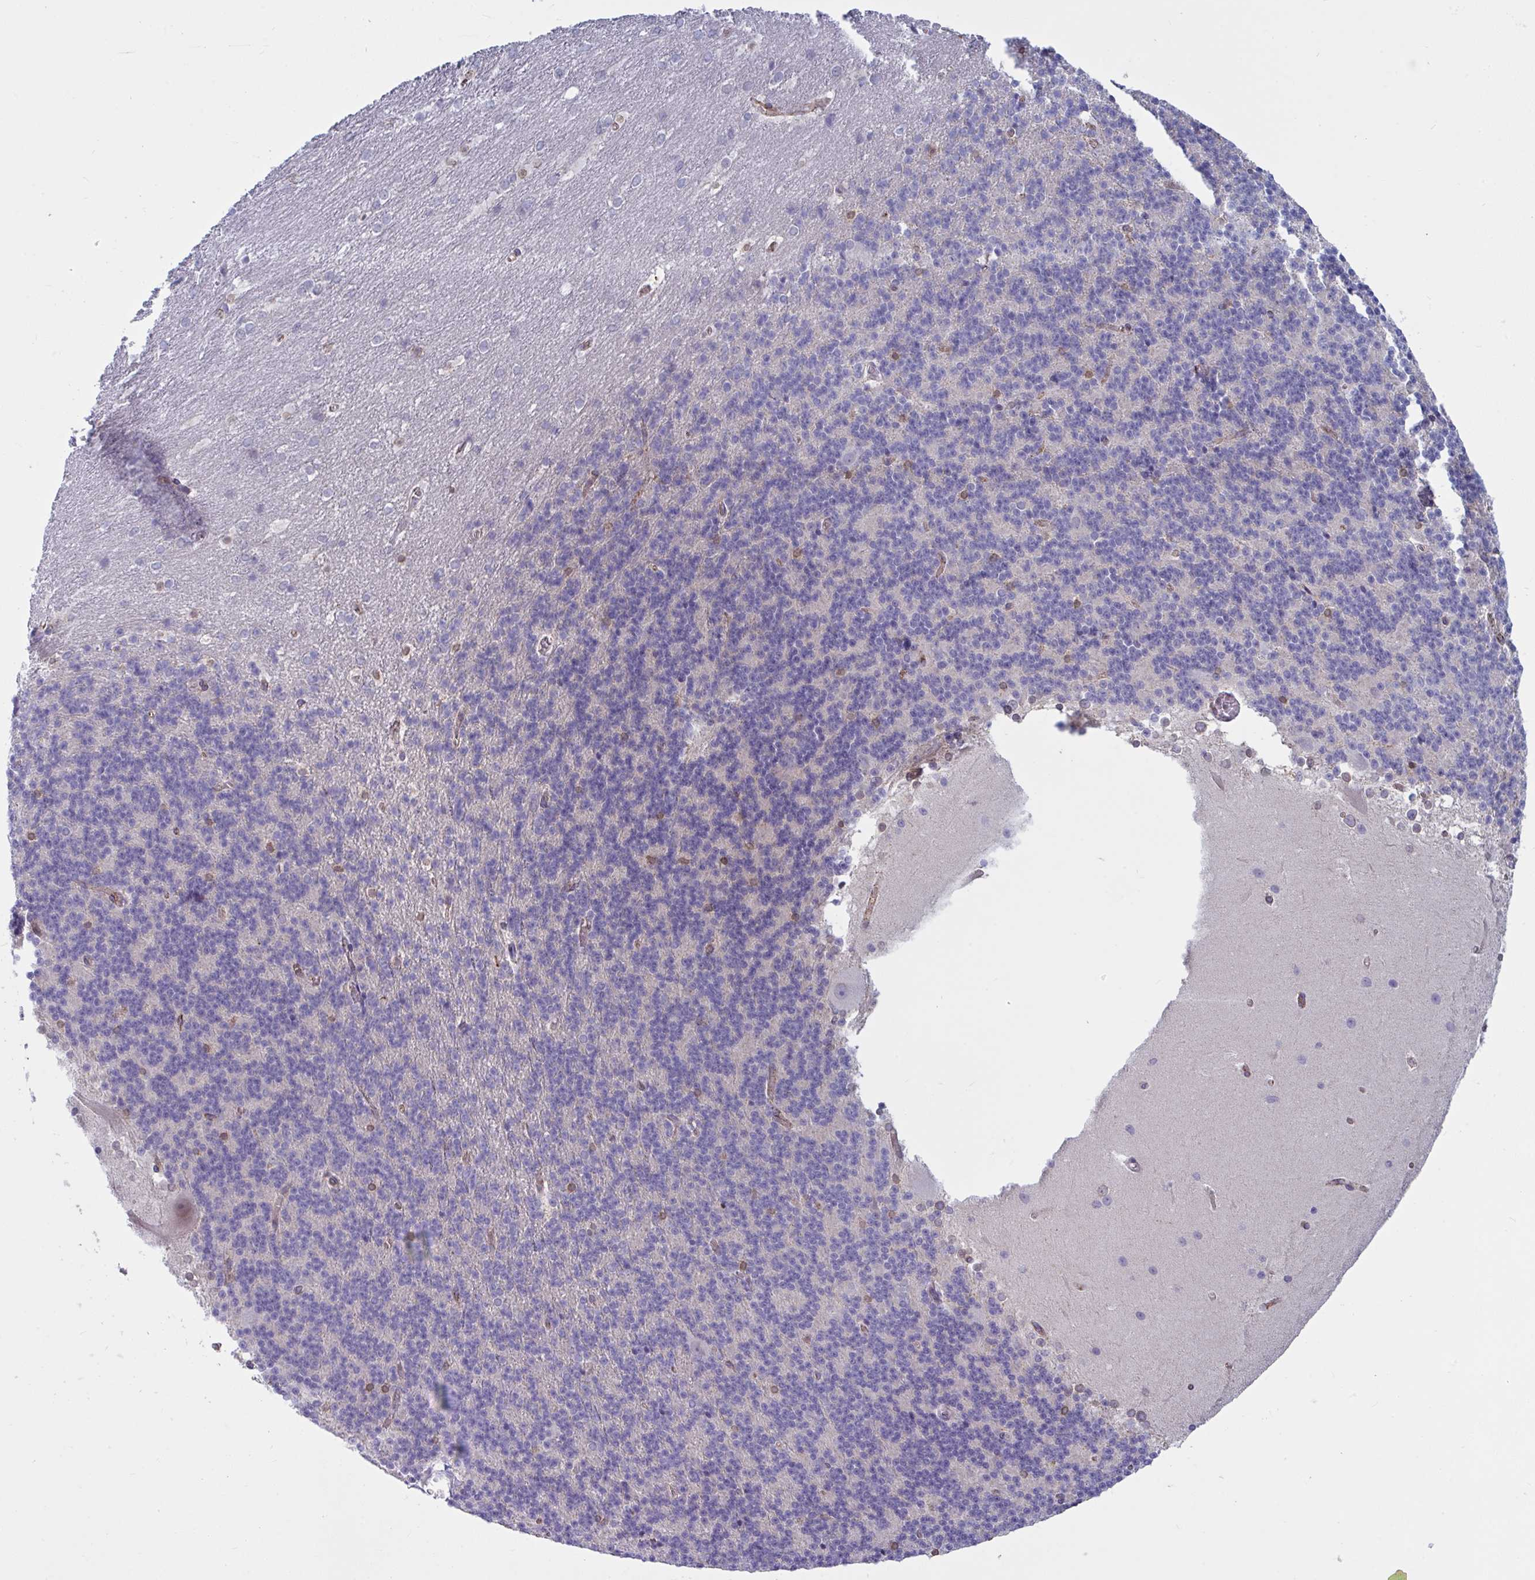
{"staining": {"intensity": "negative", "quantity": "none", "location": "none"}, "tissue": "cerebellum", "cell_type": "Cells in granular layer", "image_type": "normal", "snomed": [{"axis": "morphology", "description": "Normal tissue, NOS"}, {"axis": "topography", "description": "Cerebellum"}], "caption": "Benign cerebellum was stained to show a protein in brown. There is no significant positivity in cells in granular layer.", "gene": "TANK", "patient": {"sex": "female", "age": 19}}